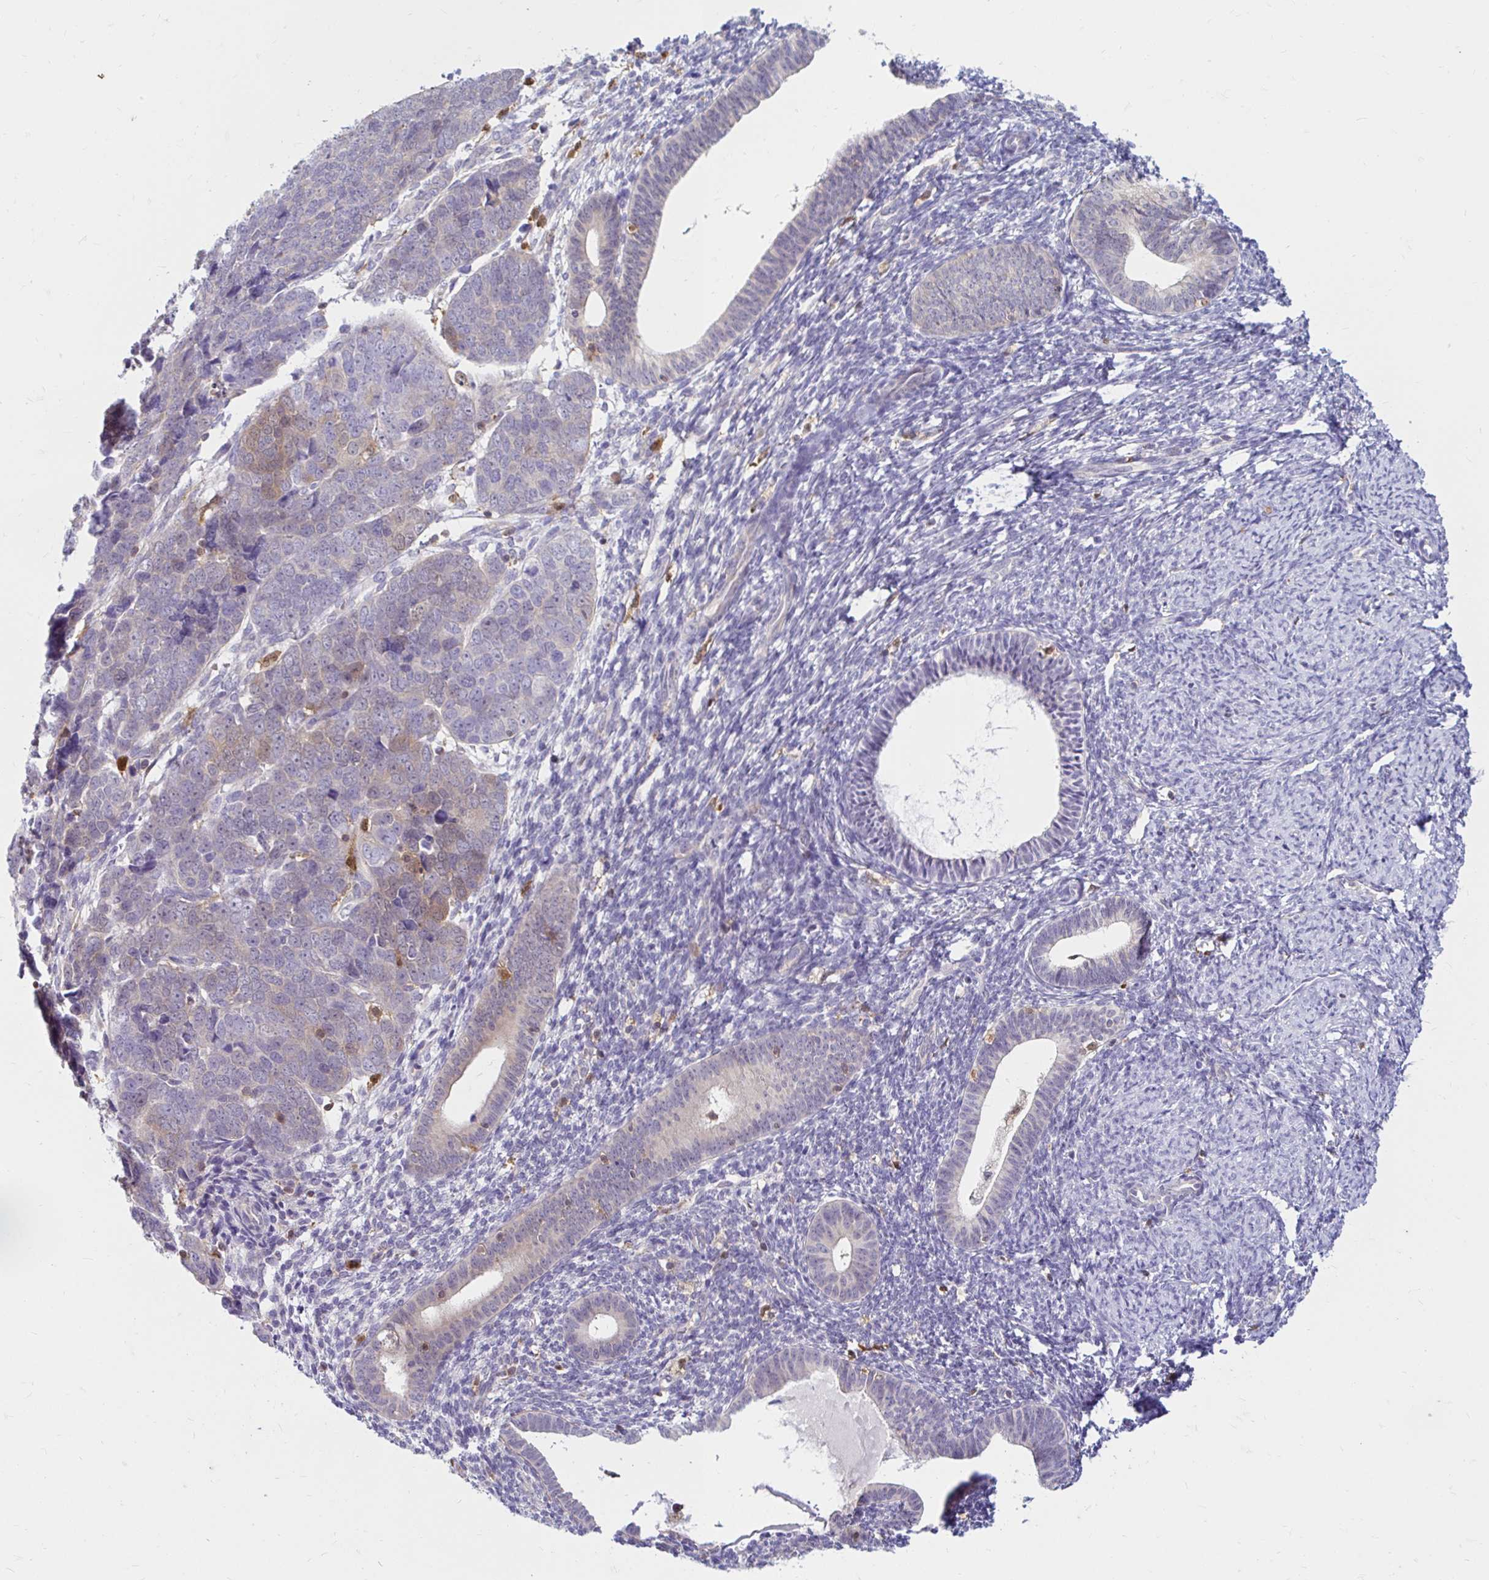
{"staining": {"intensity": "weak", "quantity": "<25%", "location": "cytoplasmic/membranous"}, "tissue": "endometrial cancer", "cell_type": "Tumor cells", "image_type": "cancer", "snomed": [{"axis": "morphology", "description": "Adenocarcinoma, NOS"}, {"axis": "topography", "description": "Endometrium"}], "caption": "This is an immunohistochemistry (IHC) image of endometrial adenocarcinoma. There is no positivity in tumor cells.", "gene": "PYCARD", "patient": {"sex": "female", "age": 82}}